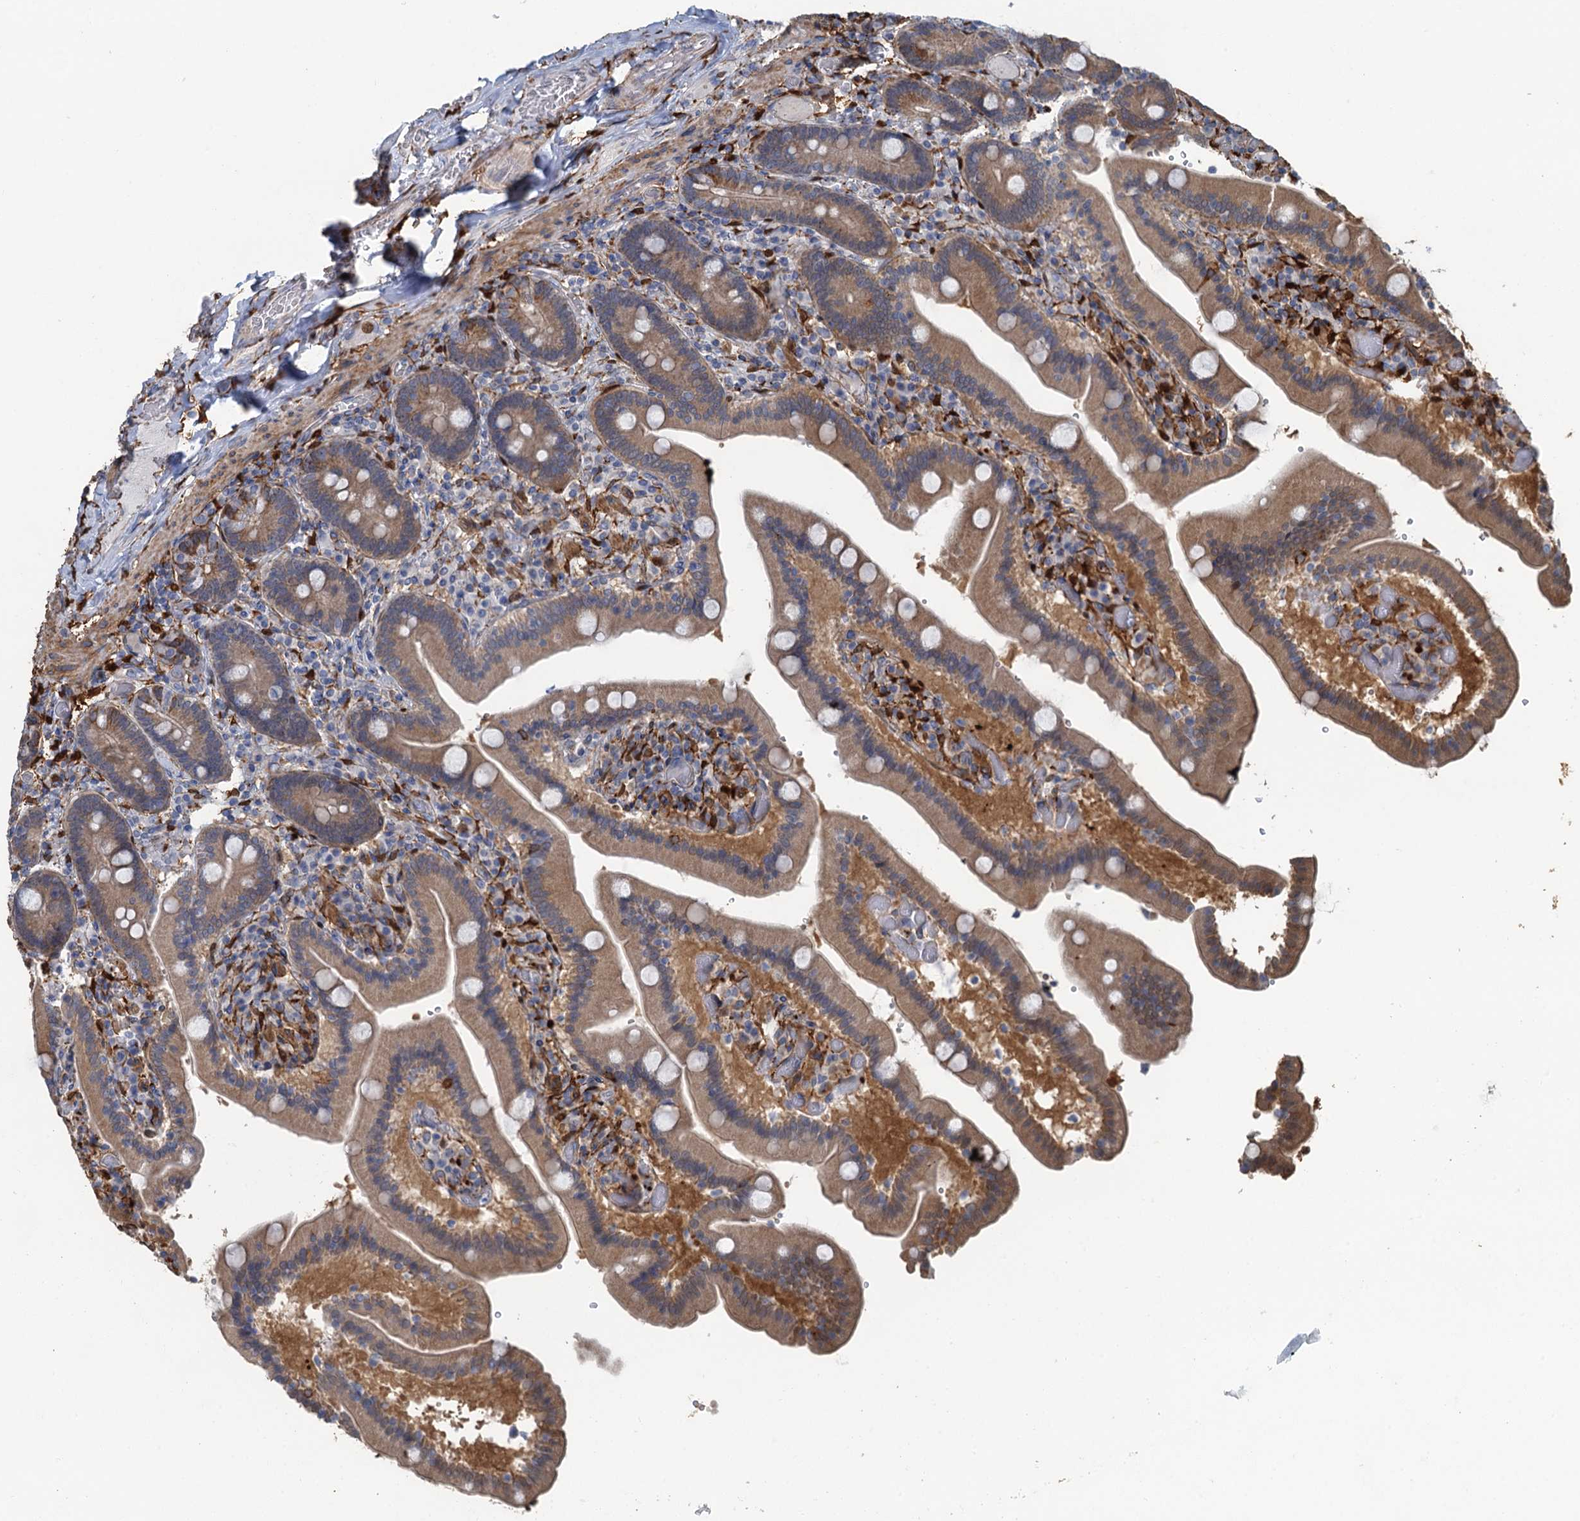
{"staining": {"intensity": "weak", "quantity": "25%-75%", "location": "cytoplasmic/membranous"}, "tissue": "duodenum", "cell_type": "Glandular cells", "image_type": "normal", "snomed": [{"axis": "morphology", "description": "Normal tissue, NOS"}, {"axis": "topography", "description": "Duodenum"}], "caption": "High-power microscopy captured an IHC micrograph of benign duodenum, revealing weak cytoplasmic/membranous positivity in about 25%-75% of glandular cells. (IHC, brightfield microscopy, high magnification).", "gene": "POGLUT3", "patient": {"sex": "female", "age": 62}}